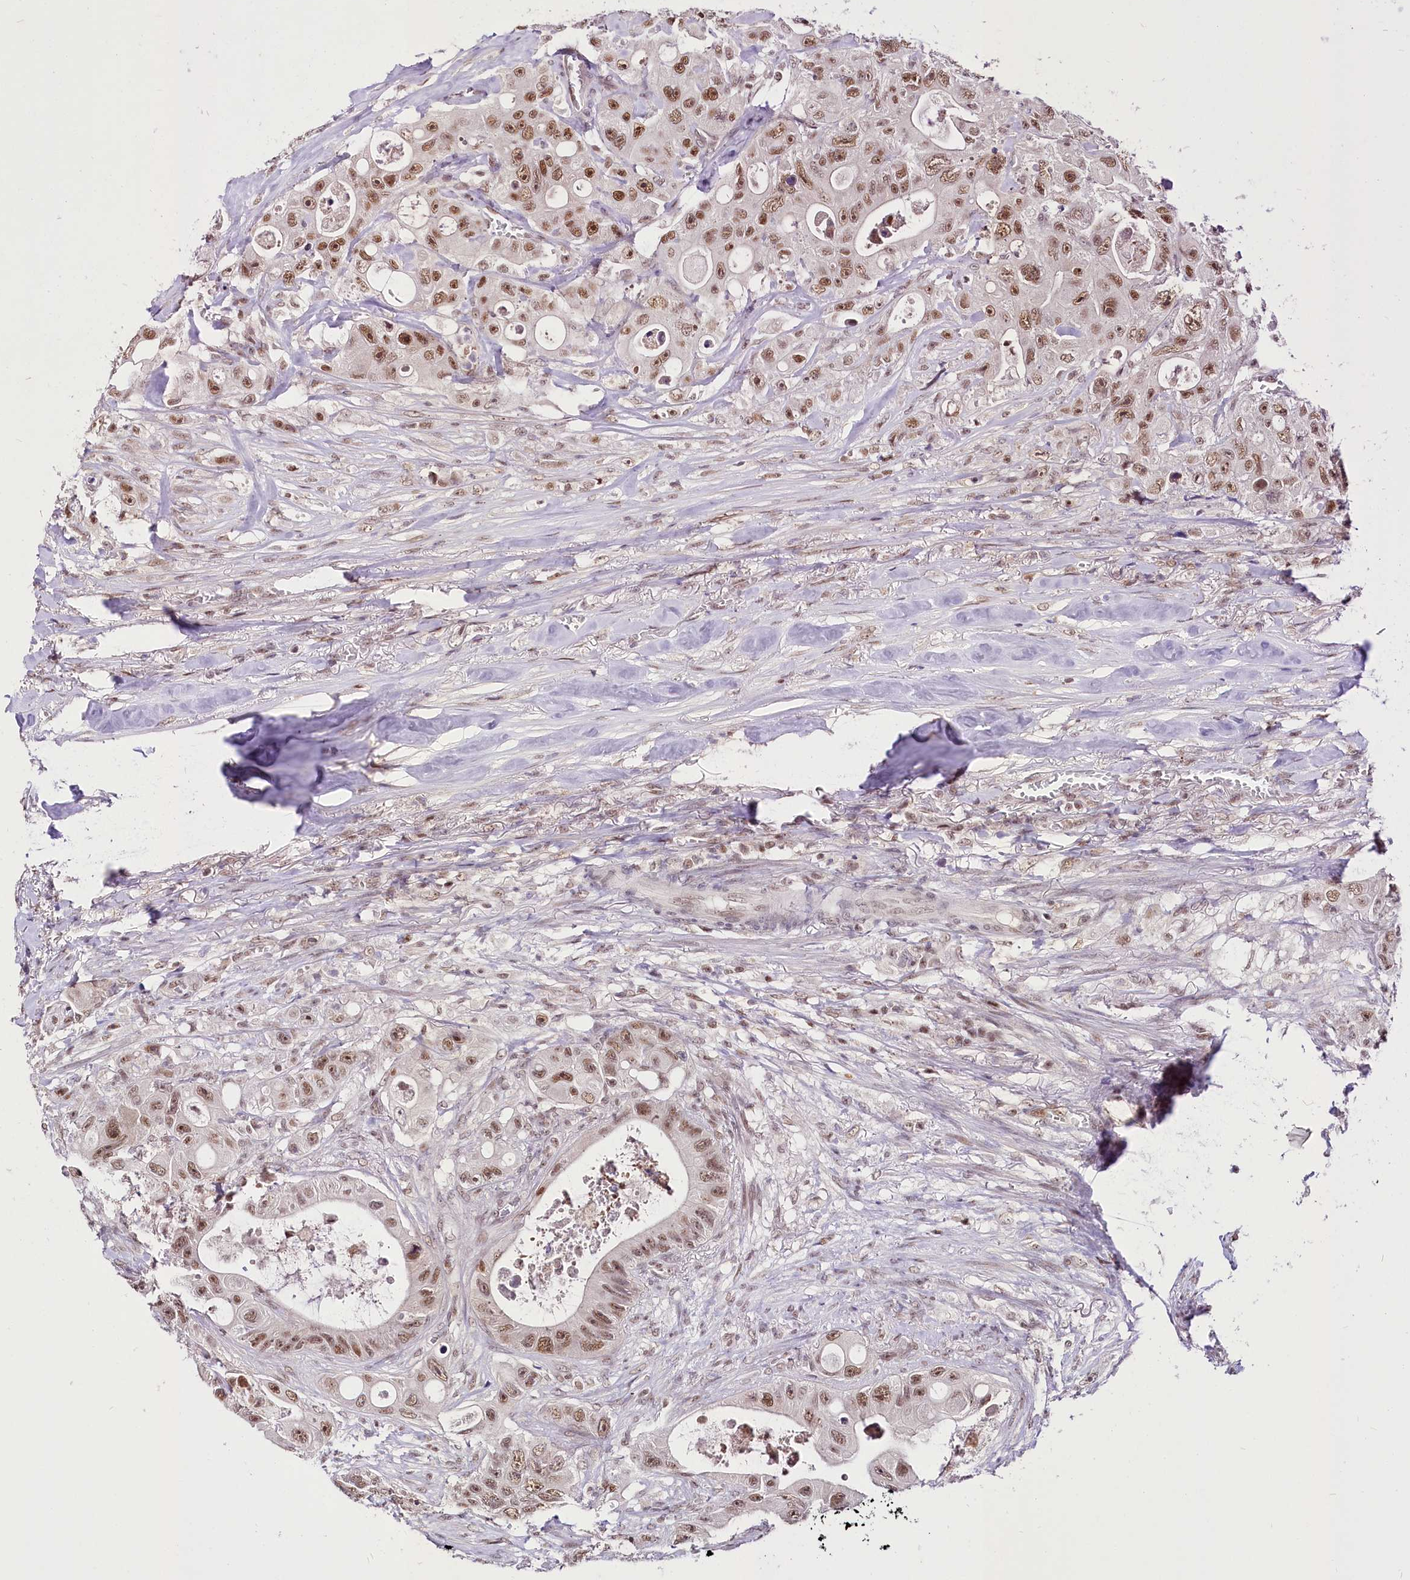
{"staining": {"intensity": "moderate", "quantity": ">75%", "location": "nuclear"}, "tissue": "colorectal cancer", "cell_type": "Tumor cells", "image_type": "cancer", "snomed": [{"axis": "morphology", "description": "Adenocarcinoma, NOS"}, {"axis": "topography", "description": "Colon"}], "caption": "High-magnification brightfield microscopy of adenocarcinoma (colorectal) stained with DAB (3,3'-diaminobenzidine) (brown) and counterstained with hematoxylin (blue). tumor cells exhibit moderate nuclear staining is present in approximately>75% of cells.", "gene": "POLA2", "patient": {"sex": "female", "age": 46}}